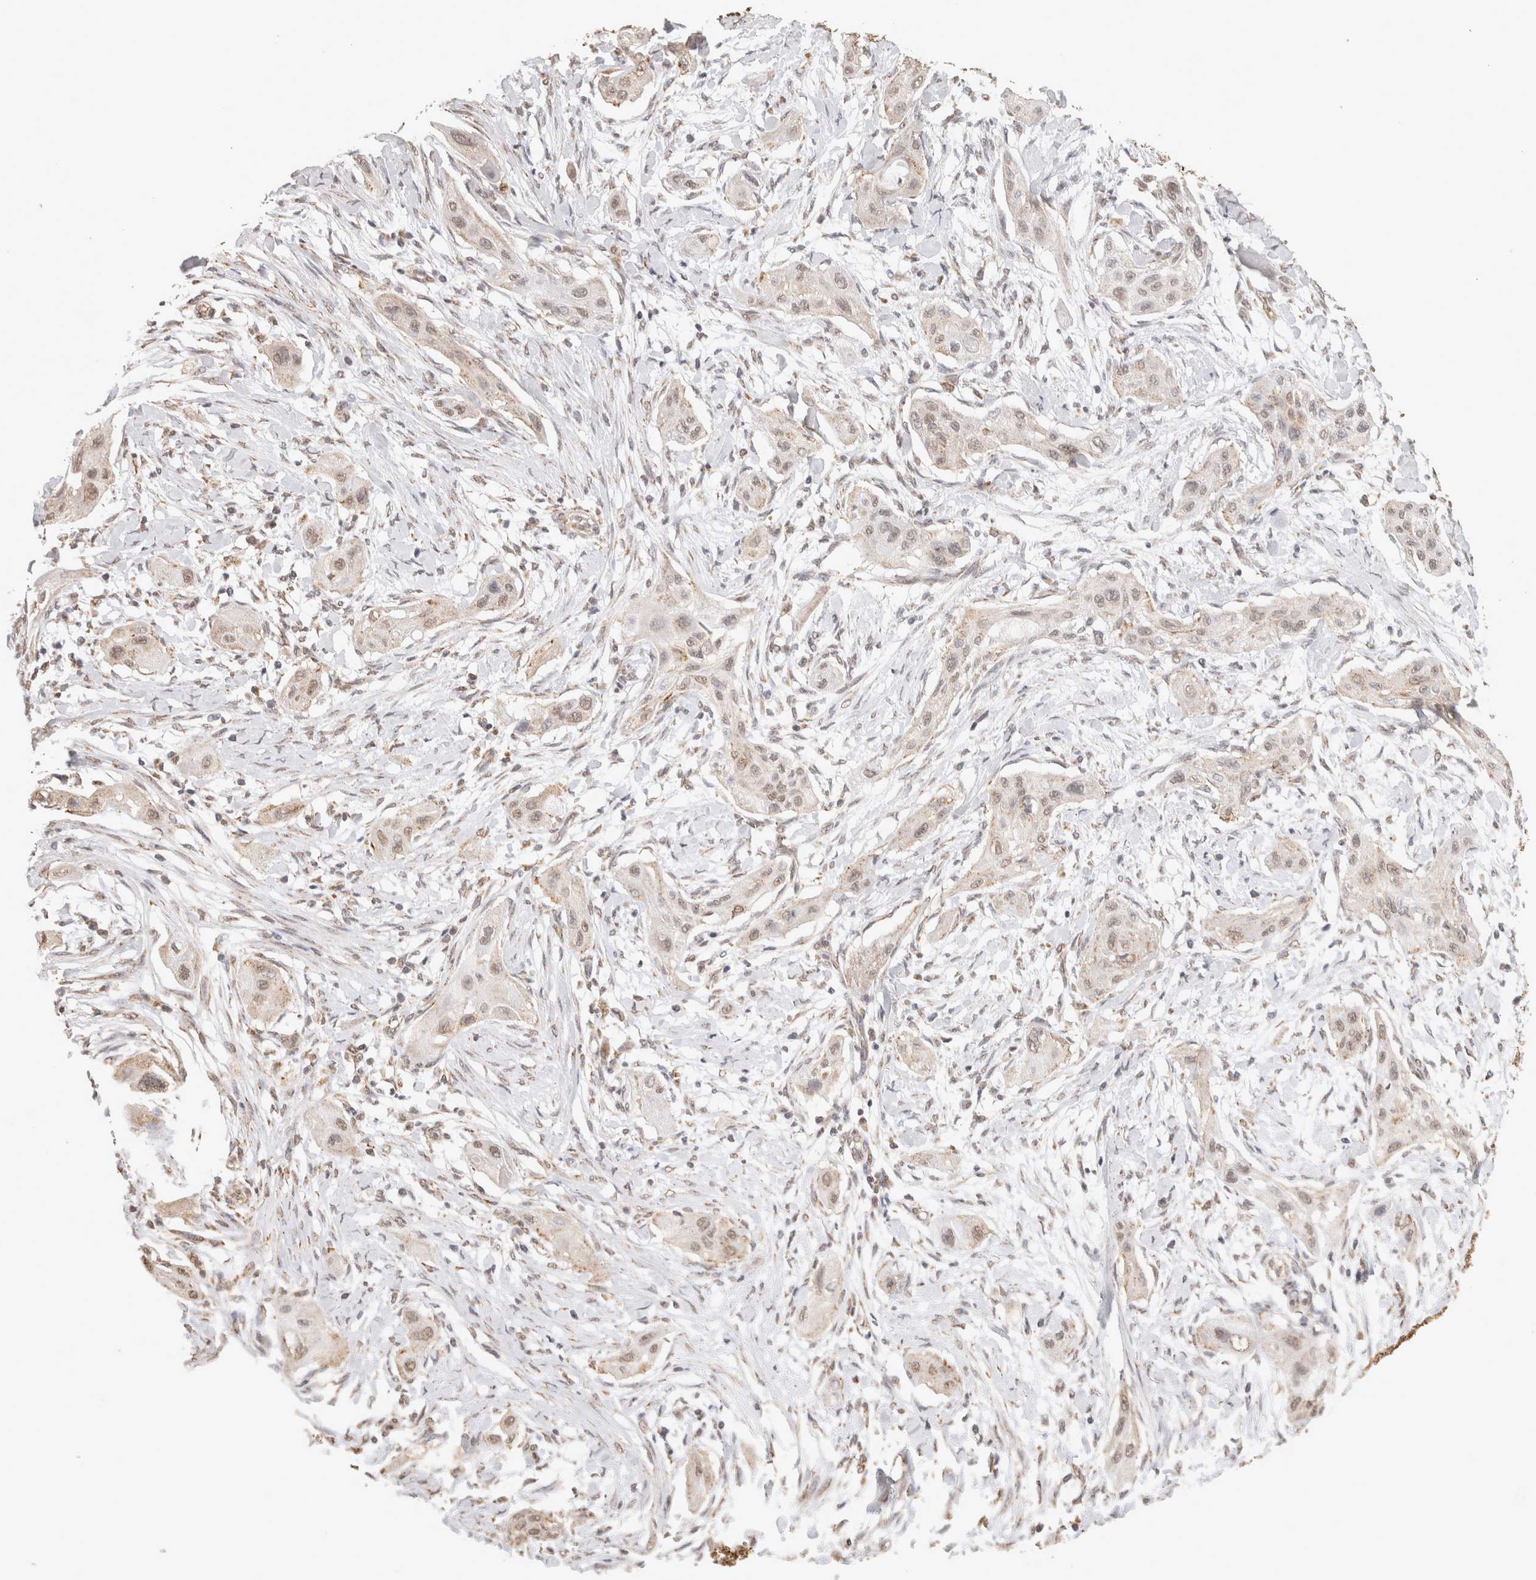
{"staining": {"intensity": "weak", "quantity": ">75%", "location": "cytoplasmic/membranous,nuclear"}, "tissue": "lung cancer", "cell_type": "Tumor cells", "image_type": "cancer", "snomed": [{"axis": "morphology", "description": "Squamous cell carcinoma, NOS"}, {"axis": "topography", "description": "Lung"}], "caption": "Protein staining of lung cancer tissue shows weak cytoplasmic/membranous and nuclear expression in approximately >75% of tumor cells. The staining was performed using DAB, with brown indicating positive protein expression. Nuclei are stained blue with hematoxylin.", "gene": "BNIP3L", "patient": {"sex": "female", "age": 47}}